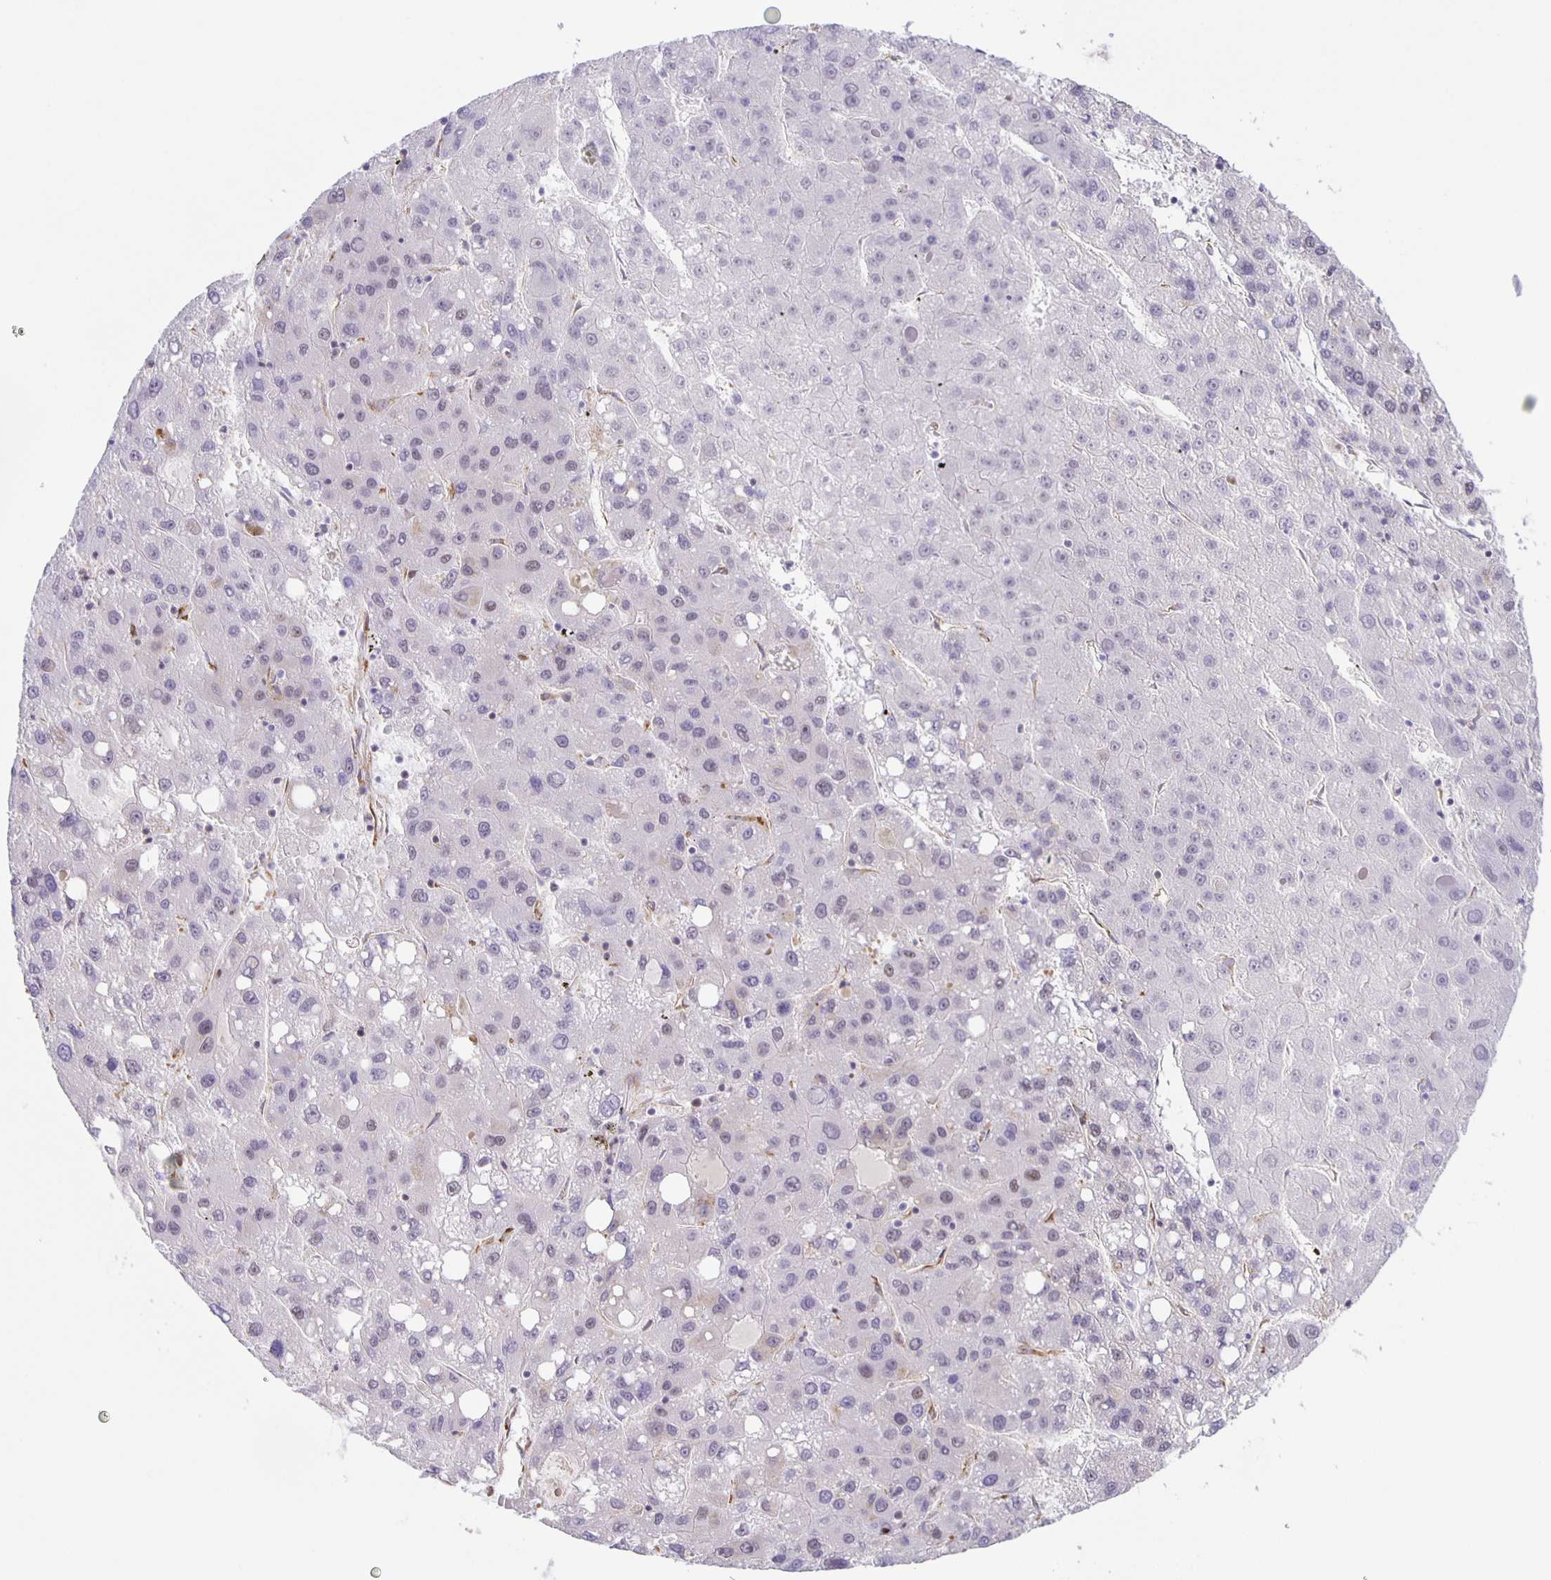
{"staining": {"intensity": "weak", "quantity": "<25%", "location": "nuclear"}, "tissue": "liver cancer", "cell_type": "Tumor cells", "image_type": "cancer", "snomed": [{"axis": "morphology", "description": "Carcinoma, Hepatocellular, NOS"}, {"axis": "topography", "description": "Liver"}], "caption": "DAB (3,3'-diaminobenzidine) immunohistochemical staining of human liver cancer displays no significant expression in tumor cells. The staining is performed using DAB (3,3'-diaminobenzidine) brown chromogen with nuclei counter-stained in using hematoxylin.", "gene": "ZRANB2", "patient": {"sex": "female", "age": 82}}